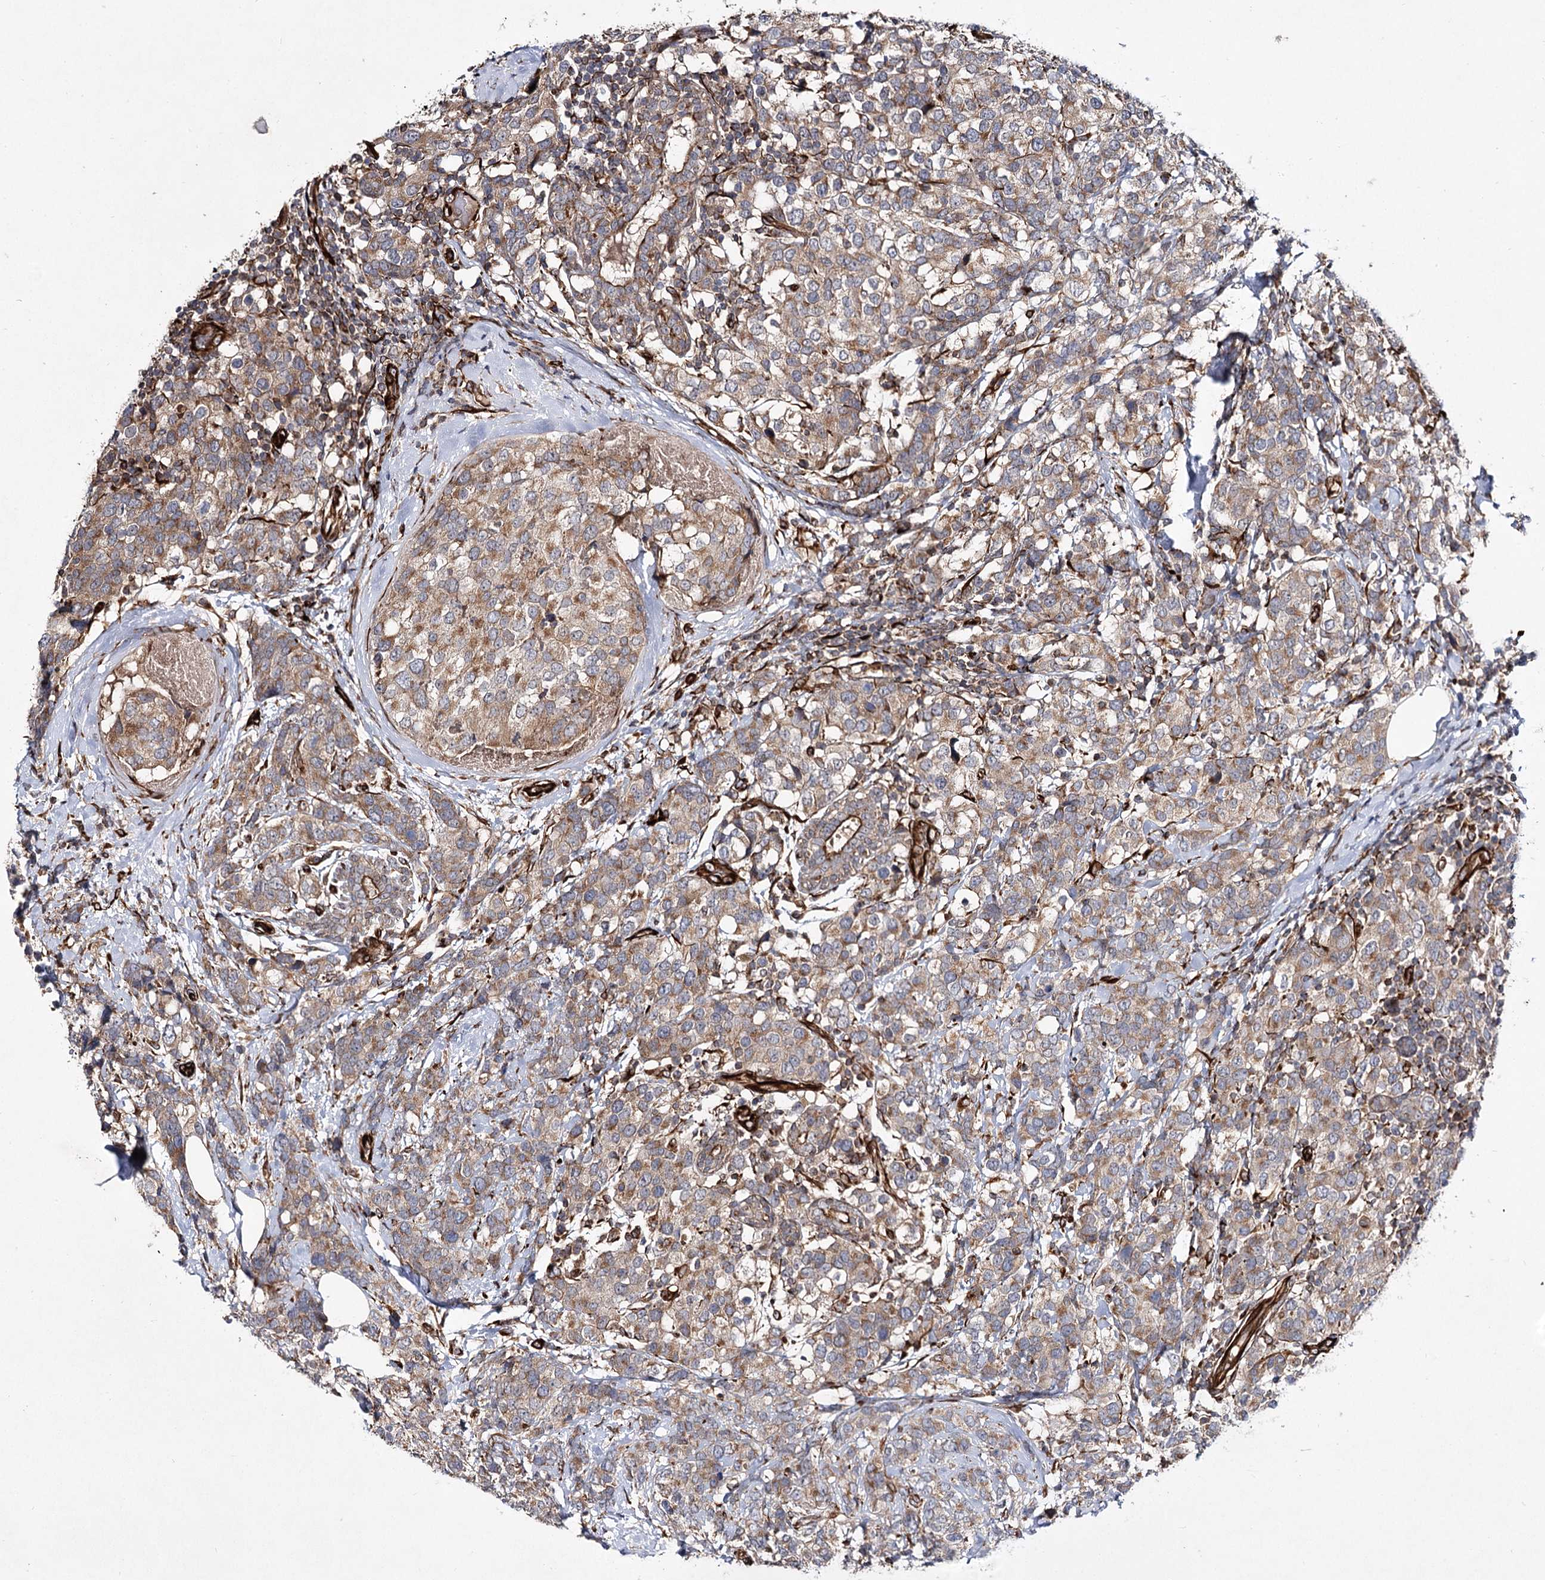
{"staining": {"intensity": "weak", "quantity": "25%-75%", "location": "cytoplasmic/membranous"}, "tissue": "breast cancer", "cell_type": "Tumor cells", "image_type": "cancer", "snomed": [{"axis": "morphology", "description": "Lobular carcinoma"}, {"axis": "topography", "description": "Breast"}], "caption": "The photomicrograph shows immunohistochemical staining of lobular carcinoma (breast). There is weak cytoplasmic/membranous staining is identified in about 25%-75% of tumor cells.", "gene": "DPEP2", "patient": {"sex": "female", "age": 59}}